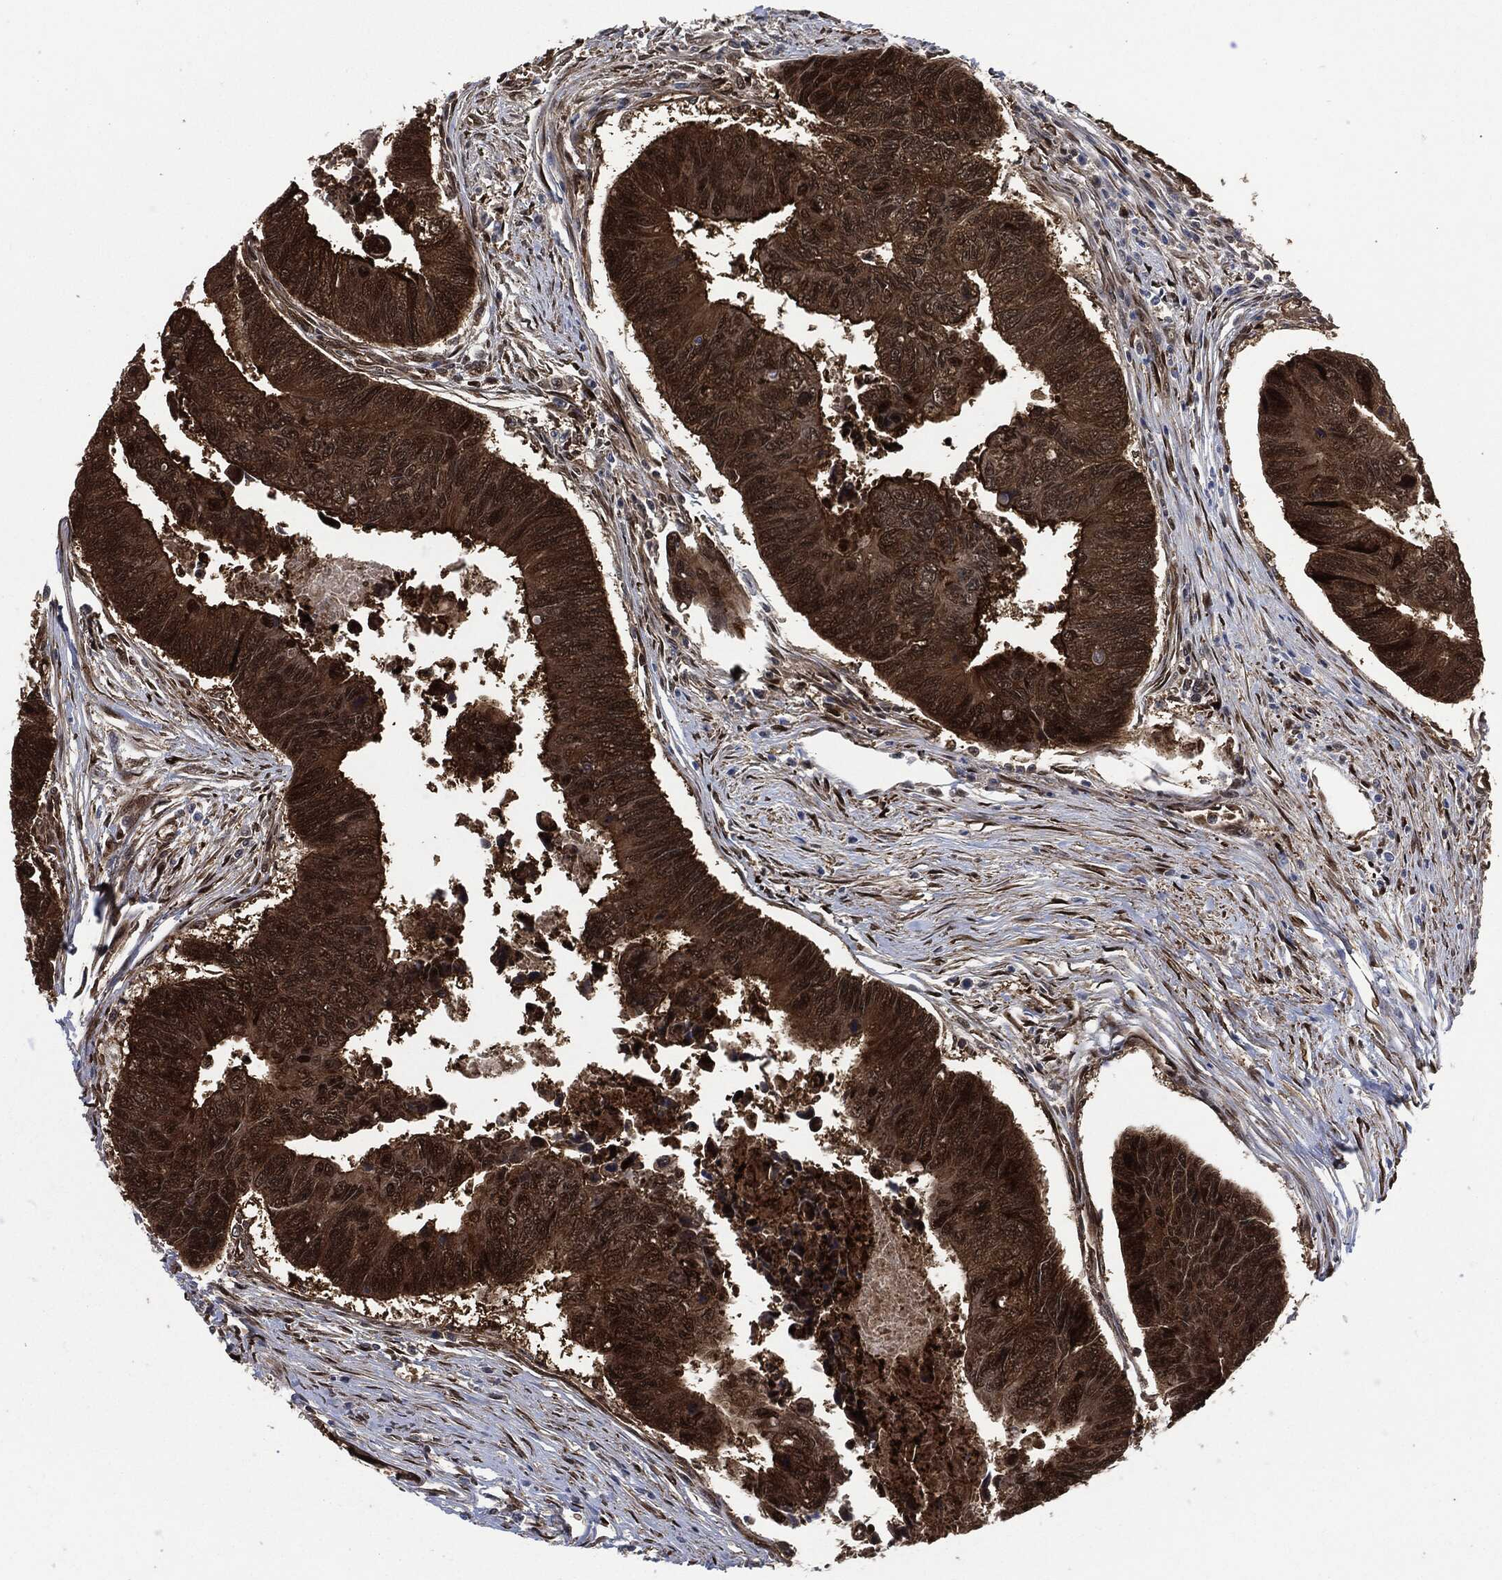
{"staining": {"intensity": "strong", "quantity": ">75%", "location": "cytoplasmic/membranous,nuclear"}, "tissue": "colorectal cancer", "cell_type": "Tumor cells", "image_type": "cancer", "snomed": [{"axis": "morphology", "description": "Adenocarcinoma, NOS"}, {"axis": "topography", "description": "Colon"}], "caption": "Immunohistochemistry staining of colorectal cancer, which demonstrates high levels of strong cytoplasmic/membranous and nuclear expression in approximately >75% of tumor cells indicating strong cytoplasmic/membranous and nuclear protein expression. The staining was performed using DAB (3,3'-diaminobenzidine) (brown) for protein detection and nuclei were counterstained in hematoxylin (blue).", "gene": "DCTN1", "patient": {"sex": "female", "age": 65}}